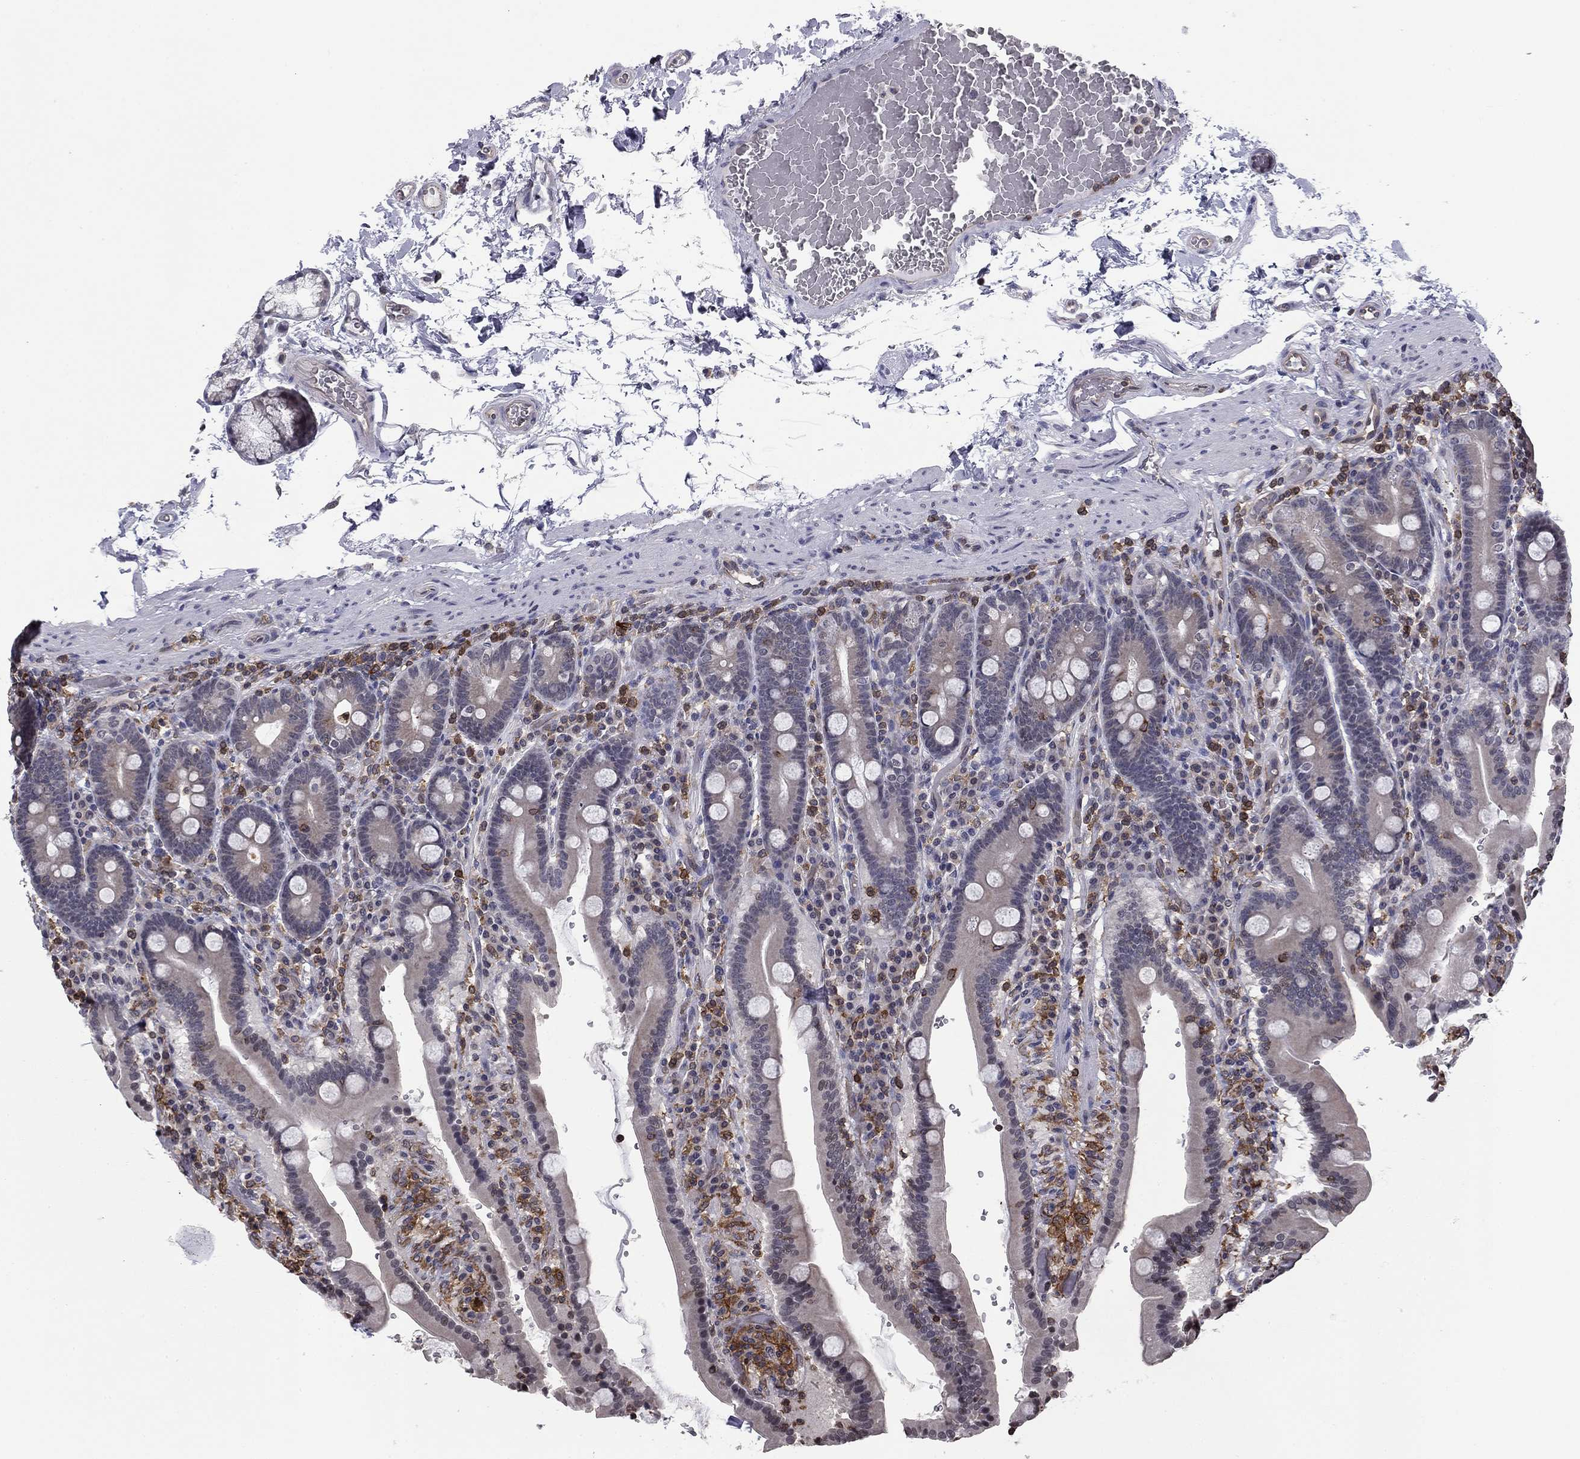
{"staining": {"intensity": "negative", "quantity": "none", "location": "none"}, "tissue": "duodenum", "cell_type": "Glandular cells", "image_type": "normal", "snomed": [{"axis": "morphology", "description": "Normal tissue, NOS"}, {"axis": "topography", "description": "Duodenum"}], "caption": "Immunohistochemistry (IHC) of normal human duodenum demonstrates no expression in glandular cells. (DAB (3,3'-diaminobenzidine) IHC, high magnification).", "gene": "PLCB2", "patient": {"sex": "female", "age": 62}}